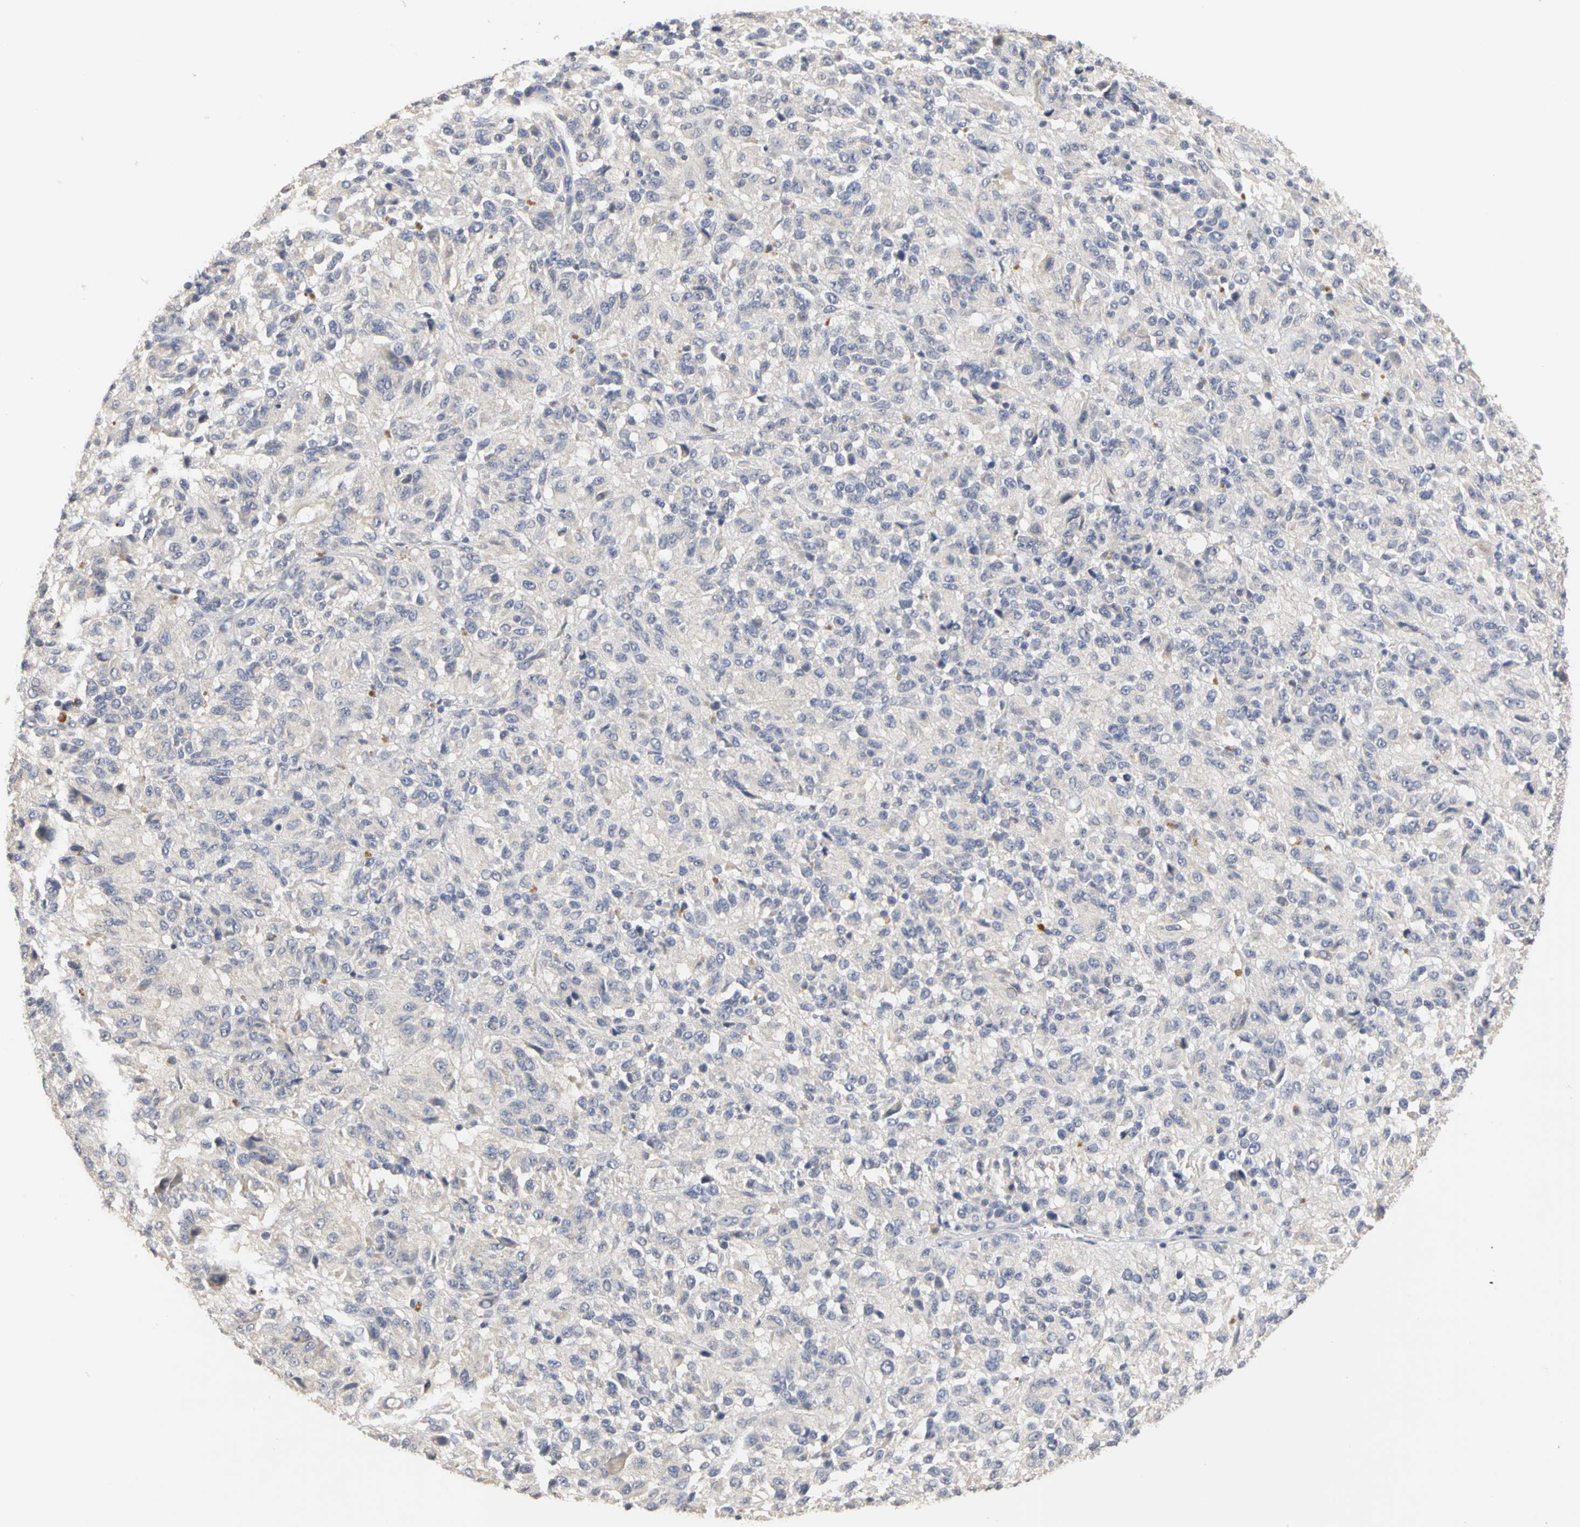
{"staining": {"intensity": "negative", "quantity": "none", "location": "none"}, "tissue": "melanoma", "cell_type": "Tumor cells", "image_type": "cancer", "snomed": [{"axis": "morphology", "description": "Malignant melanoma, Metastatic site"}, {"axis": "topography", "description": "Lung"}], "caption": "Tumor cells show no significant expression in malignant melanoma (metastatic site).", "gene": "PGR", "patient": {"sex": "male", "age": 64}}